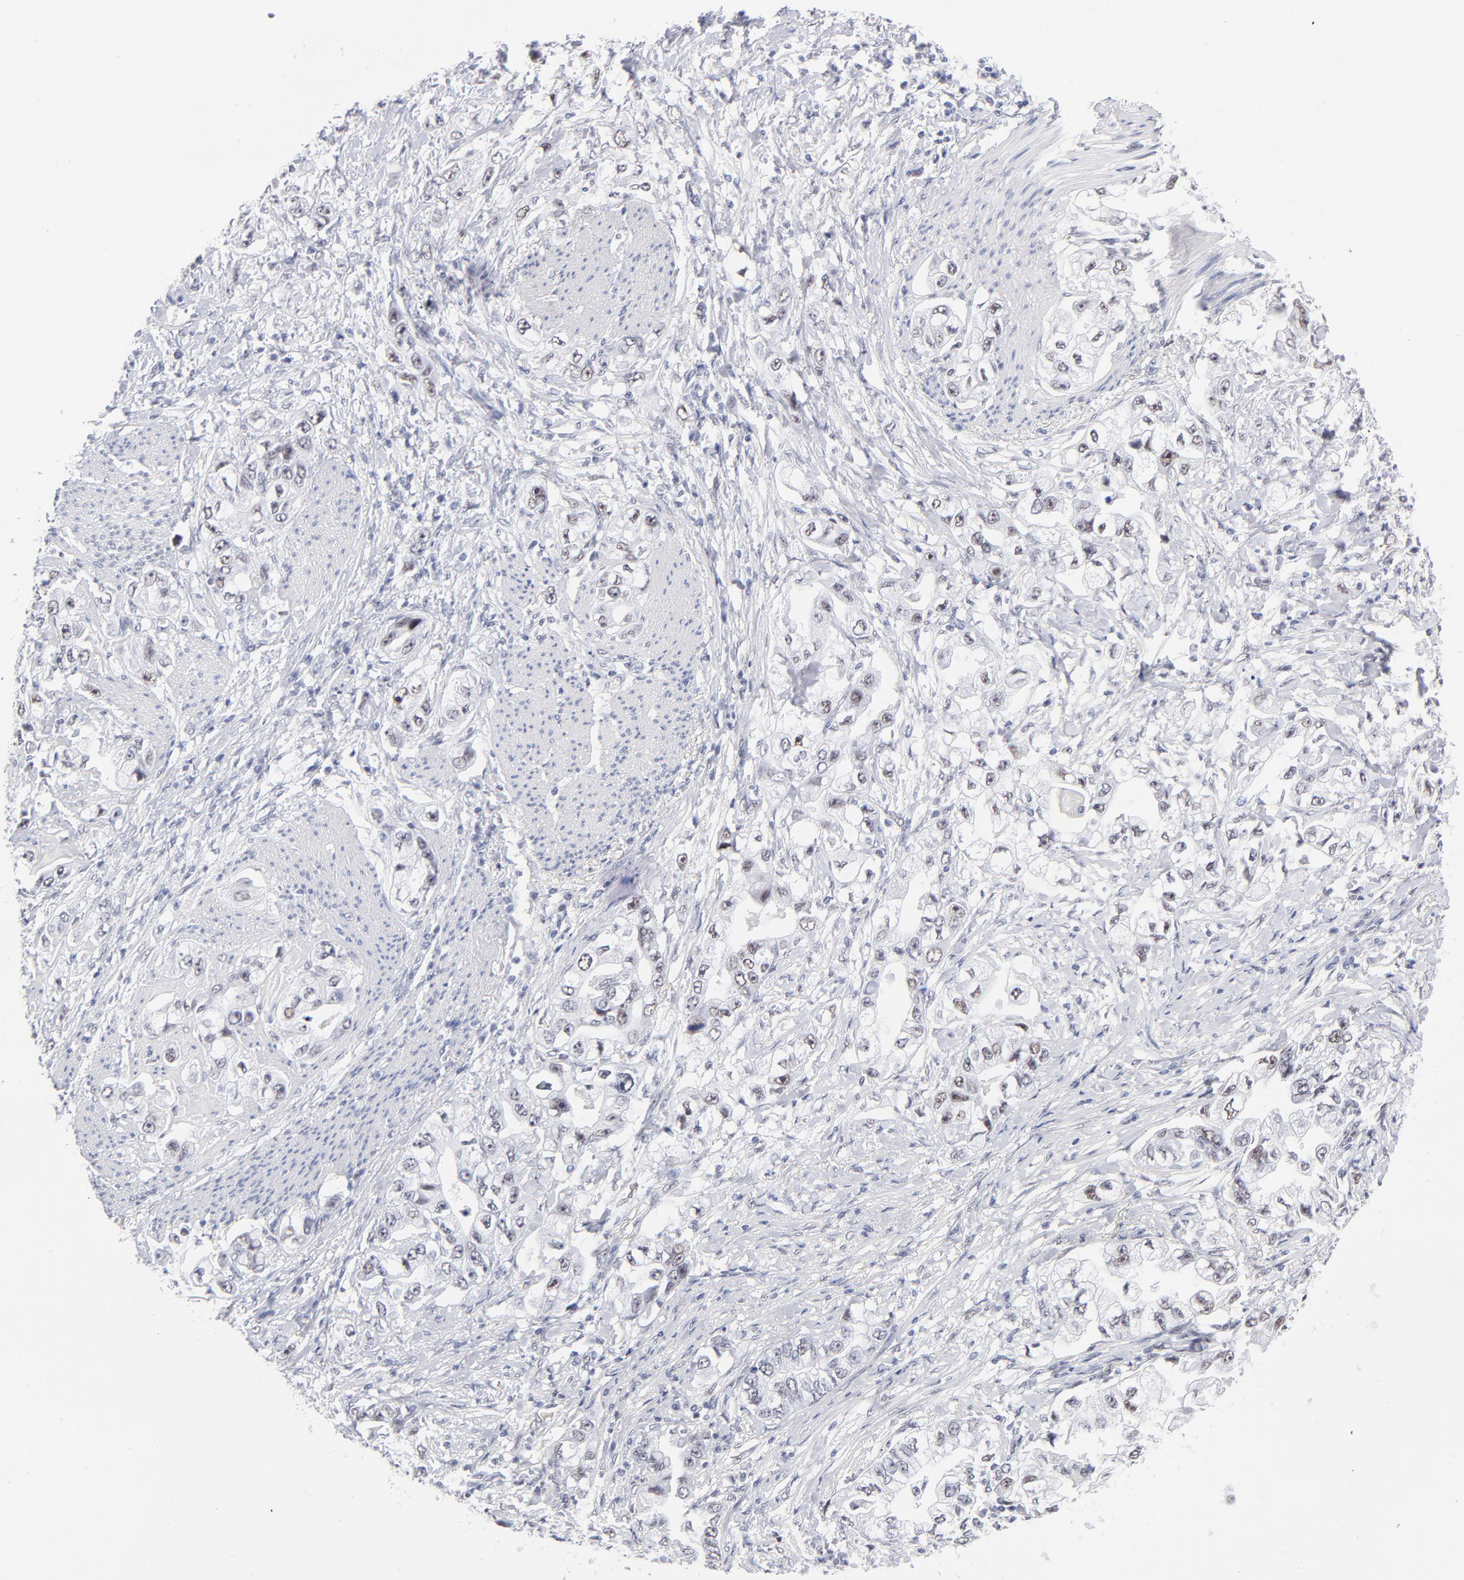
{"staining": {"intensity": "weak", "quantity": "25%-75%", "location": "nuclear"}, "tissue": "stomach cancer", "cell_type": "Tumor cells", "image_type": "cancer", "snomed": [{"axis": "morphology", "description": "Adenocarcinoma, NOS"}, {"axis": "topography", "description": "Stomach, lower"}], "caption": "About 25%-75% of tumor cells in stomach cancer show weak nuclear protein positivity as visualized by brown immunohistochemical staining.", "gene": "SNRPB", "patient": {"sex": "female", "age": 93}}